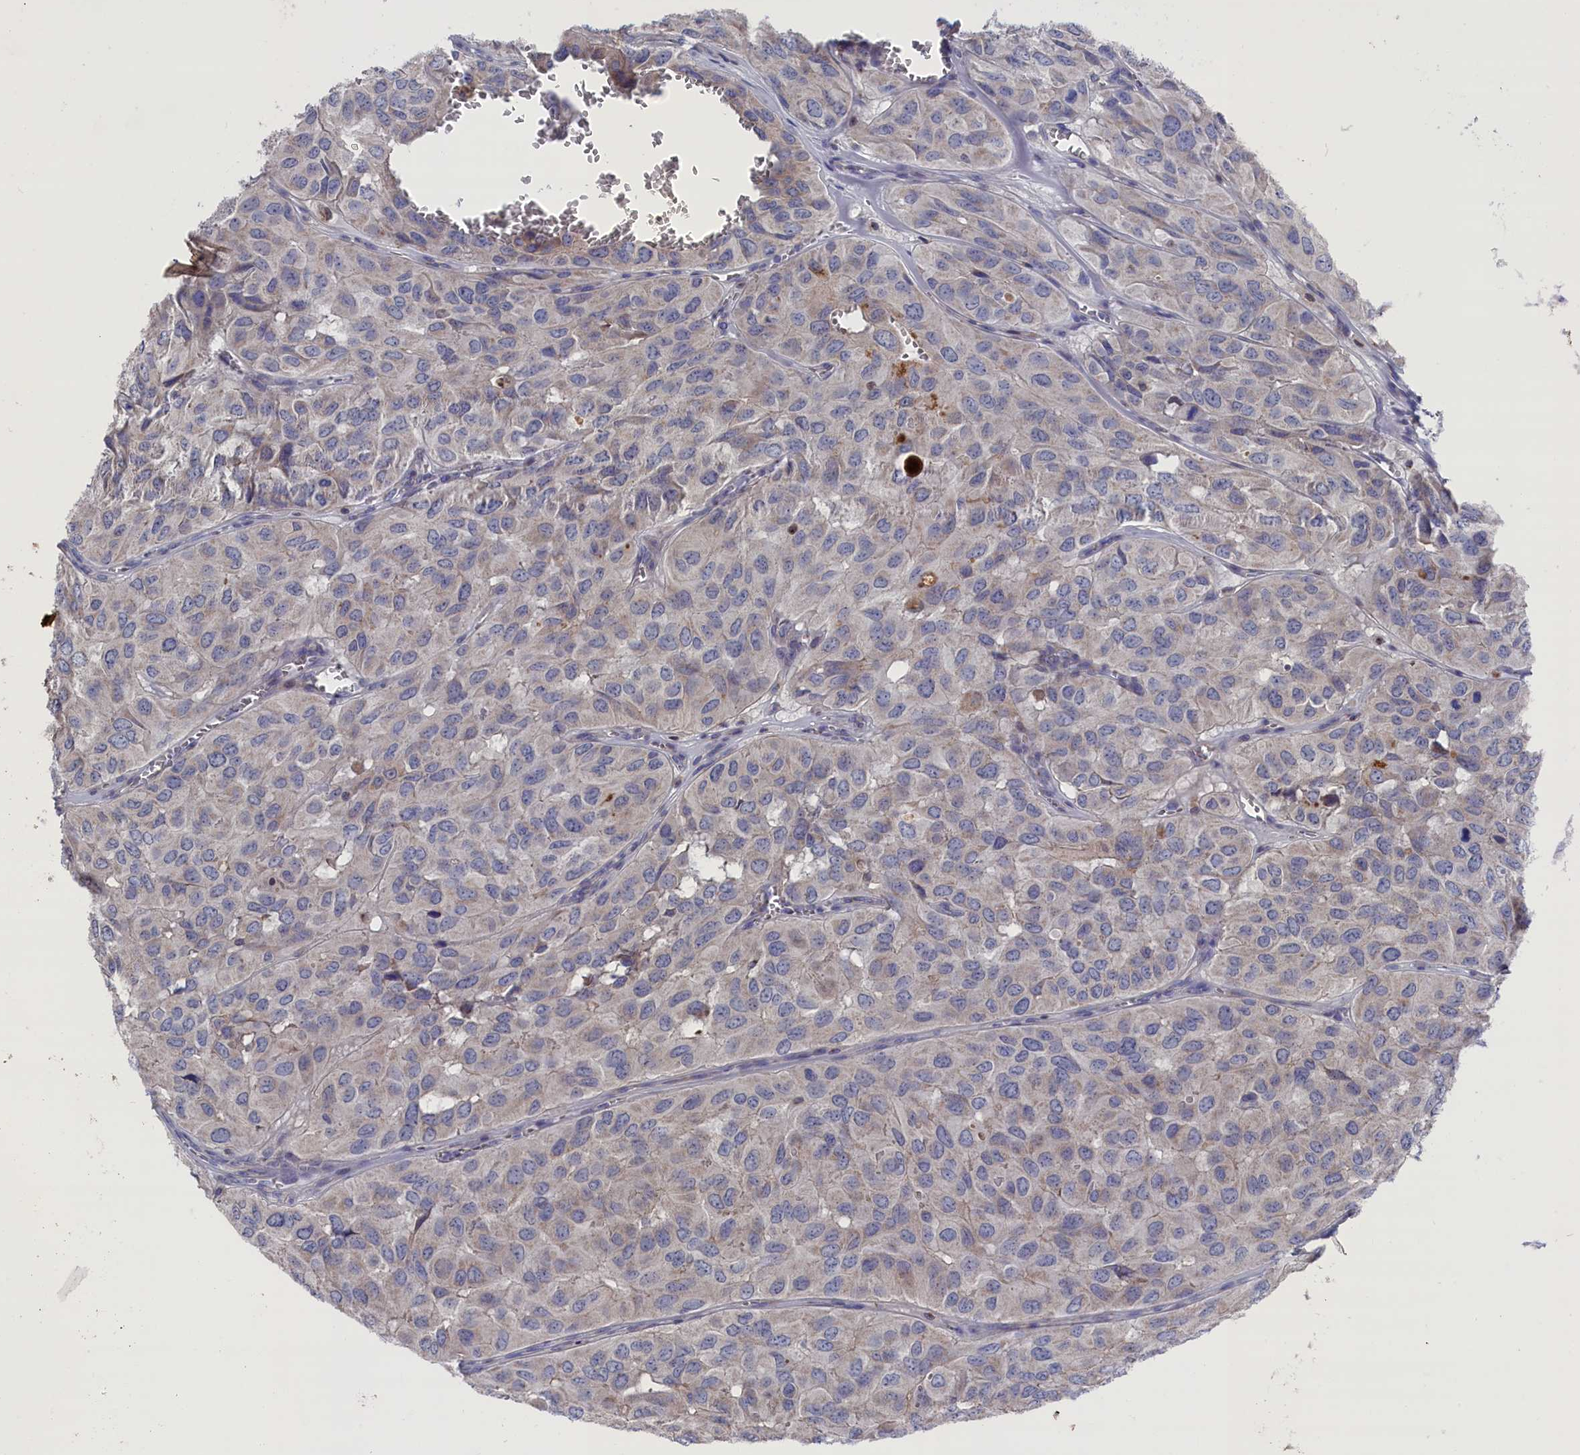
{"staining": {"intensity": "negative", "quantity": "none", "location": "none"}, "tissue": "head and neck cancer", "cell_type": "Tumor cells", "image_type": "cancer", "snomed": [{"axis": "morphology", "description": "Adenocarcinoma, NOS"}, {"axis": "topography", "description": "Salivary gland, NOS"}, {"axis": "topography", "description": "Head-Neck"}], "caption": "Immunohistochemical staining of human head and neck cancer (adenocarcinoma) exhibits no significant staining in tumor cells.", "gene": "GPR108", "patient": {"sex": "female", "age": 76}}